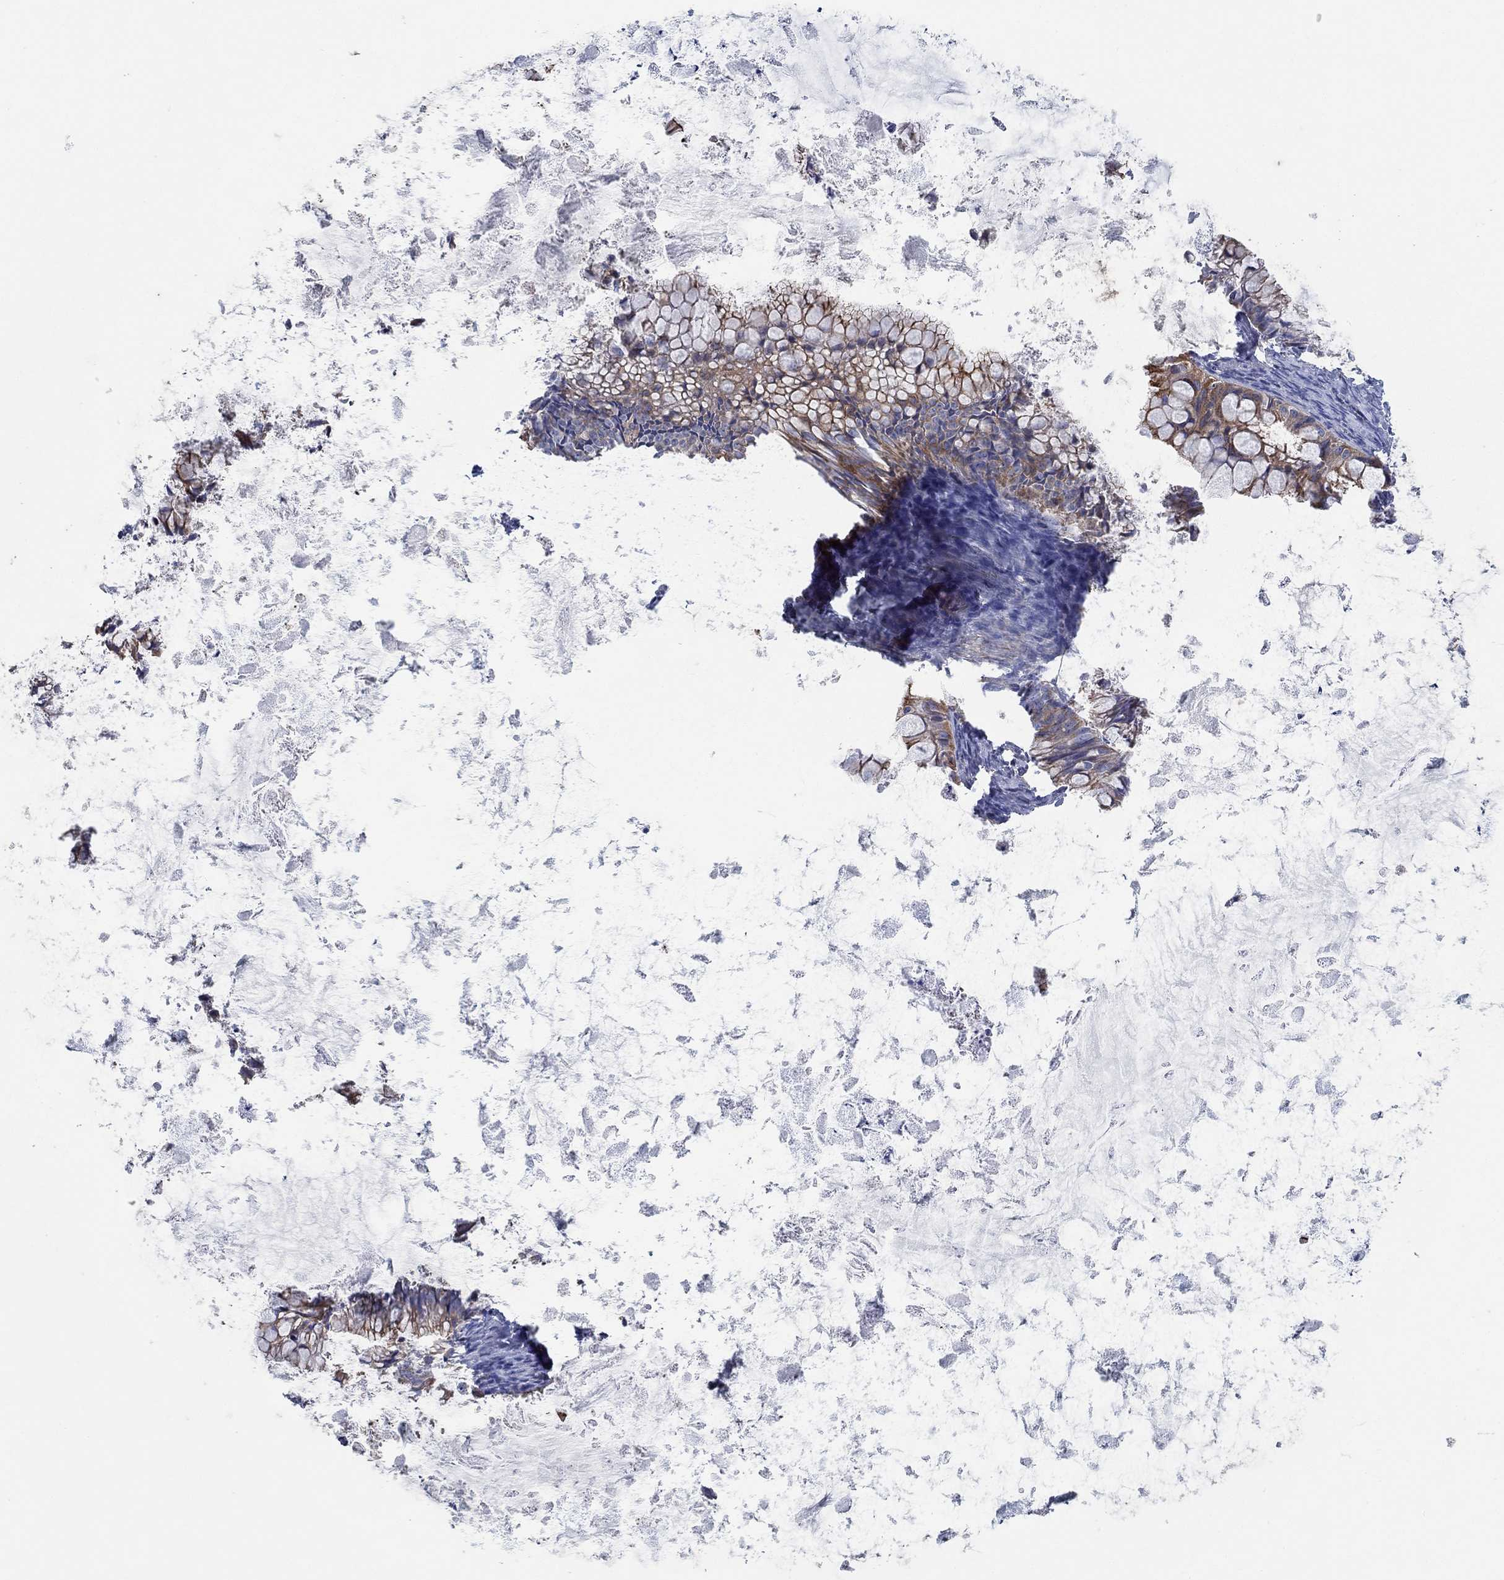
{"staining": {"intensity": "moderate", "quantity": ">75%", "location": "cytoplasmic/membranous"}, "tissue": "ovarian cancer", "cell_type": "Tumor cells", "image_type": "cancer", "snomed": [{"axis": "morphology", "description": "Cystadenocarcinoma, mucinous, NOS"}, {"axis": "topography", "description": "Ovary"}], "caption": "There is medium levels of moderate cytoplasmic/membranous positivity in tumor cells of mucinous cystadenocarcinoma (ovarian), as demonstrated by immunohistochemical staining (brown color).", "gene": "FMN1", "patient": {"sex": "female", "age": 35}}